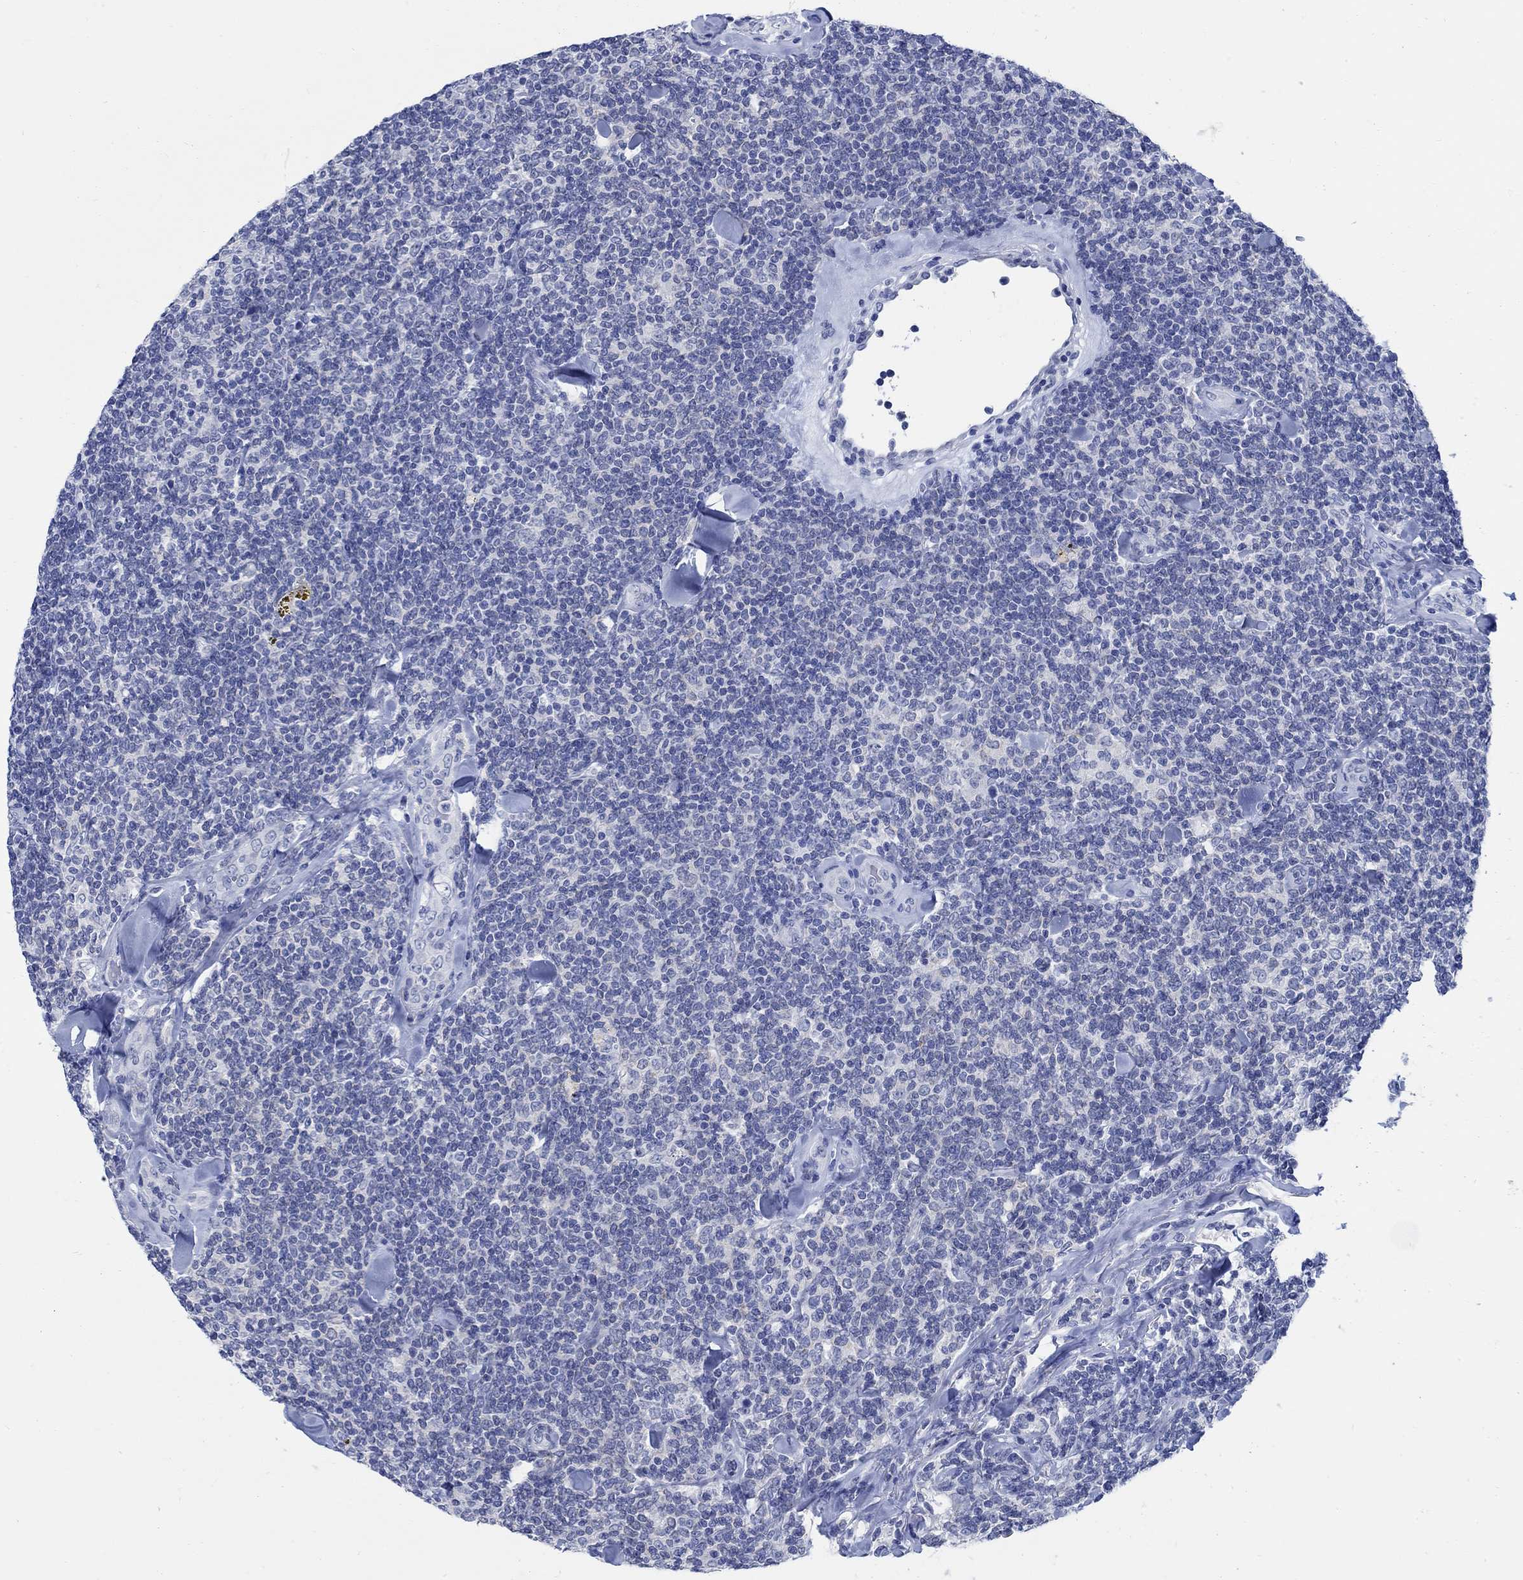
{"staining": {"intensity": "negative", "quantity": "none", "location": "none"}, "tissue": "lymphoma", "cell_type": "Tumor cells", "image_type": "cancer", "snomed": [{"axis": "morphology", "description": "Malignant lymphoma, non-Hodgkin's type, Low grade"}, {"axis": "topography", "description": "Lymph node"}], "caption": "There is no significant staining in tumor cells of malignant lymphoma, non-Hodgkin's type (low-grade). (DAB (3,3'-diaminobenzidine) immunohistochemistry (IHC) with hematoxylin counter stain).", "gene": "CAMK2N1", "patient": {"sex": "female", "age": 56}}